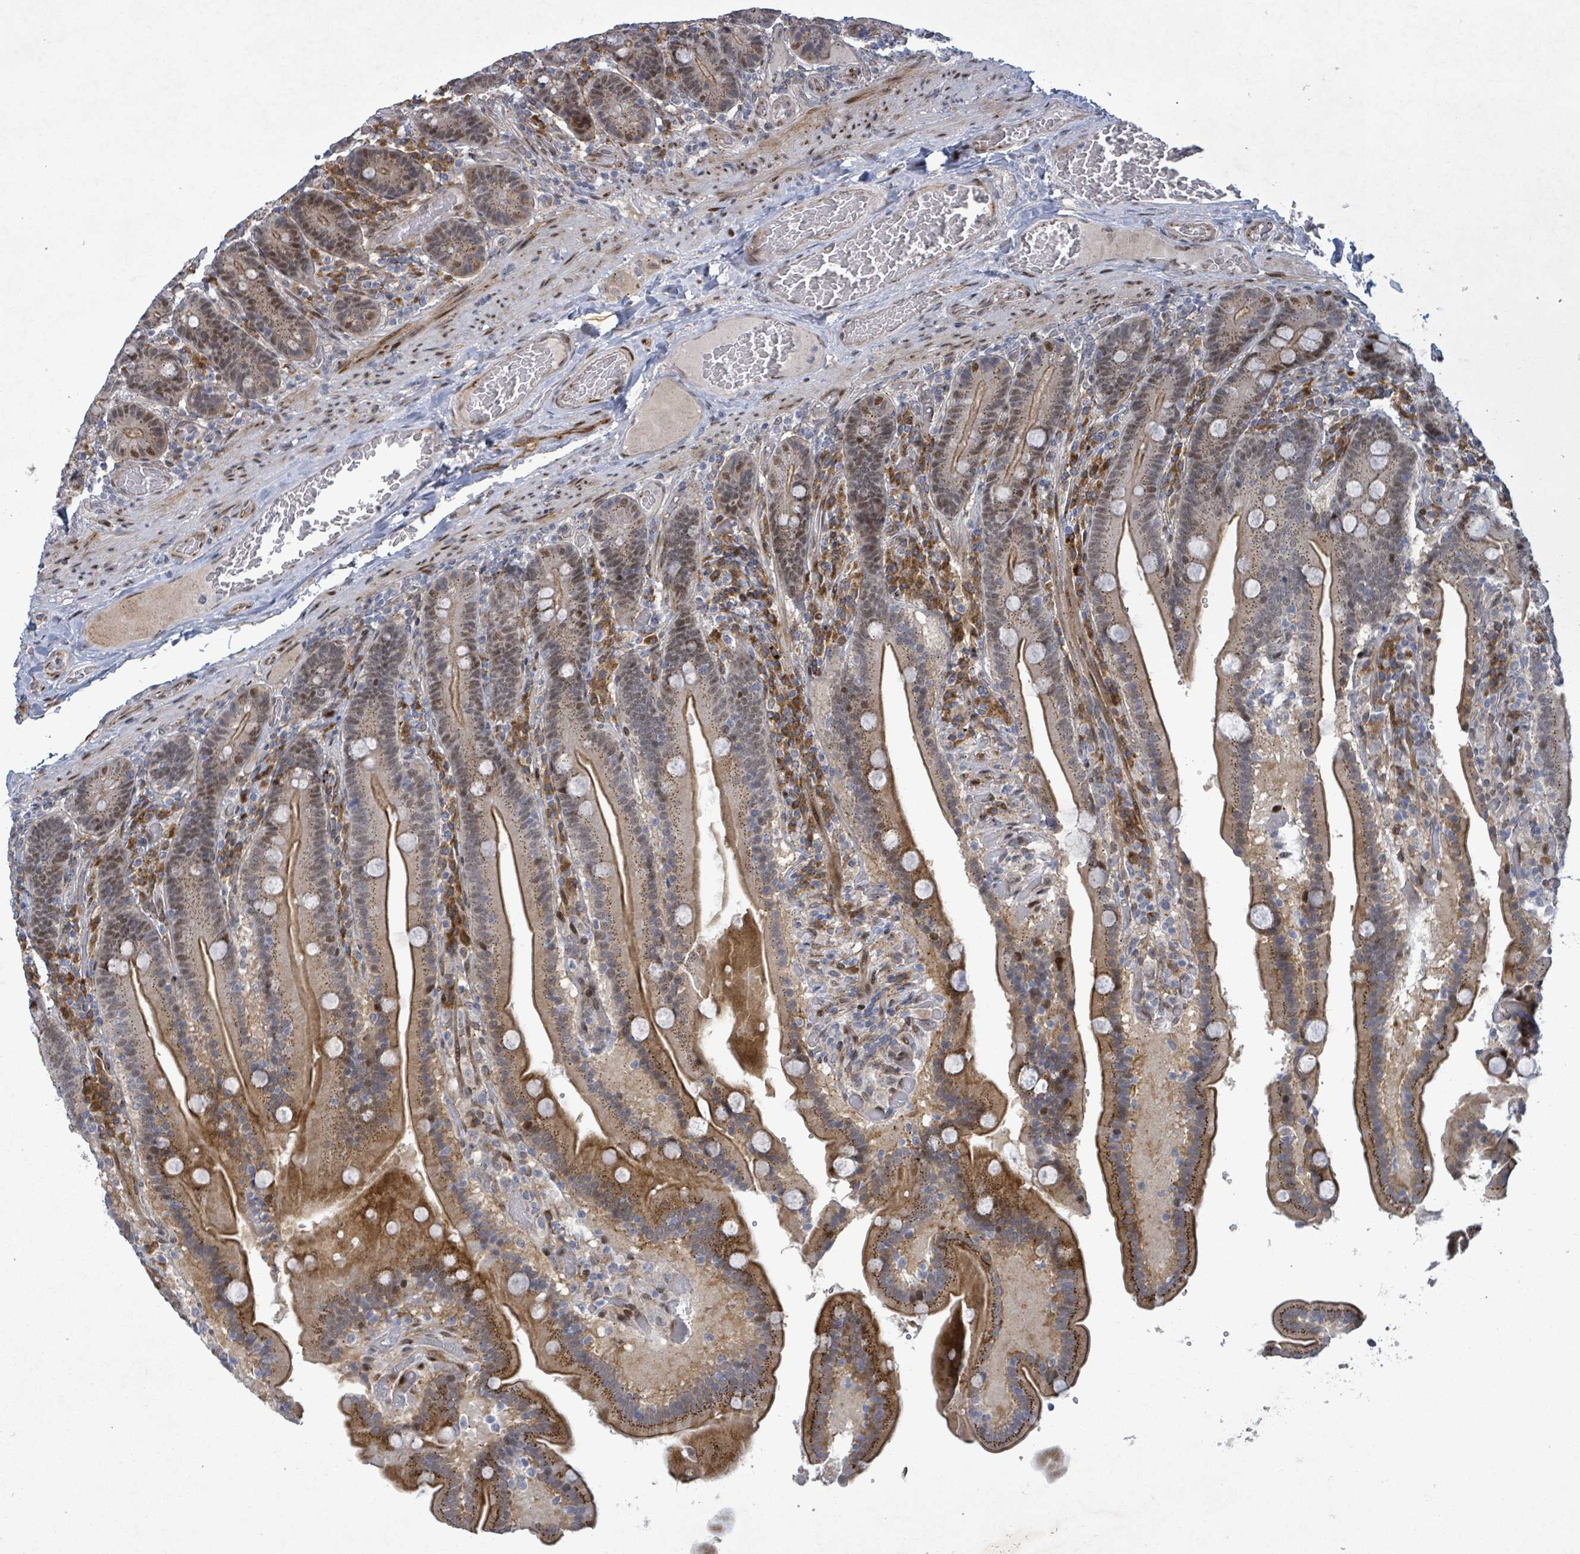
{"staining": {"intensity": "moderate", "quantity": "25%-75%", "location": "cytoplasmic/membranous"}, "tissue": "duodenum", "cell_type": "Glandular cells", "image_type": "normal", "snomed": [{"axis": "morphology", "description": "Normal tissue, NOS"}, {"axis": "topography", "description": "Duodenum"}], "caption": "Protein expression analysis of normal duodenum reveals moderate cytoplasmic/membranous expression in about 25%-75% of glandular cells.", "gene": "TUSC1", "patient": {"sex": "female", "age": 62}}